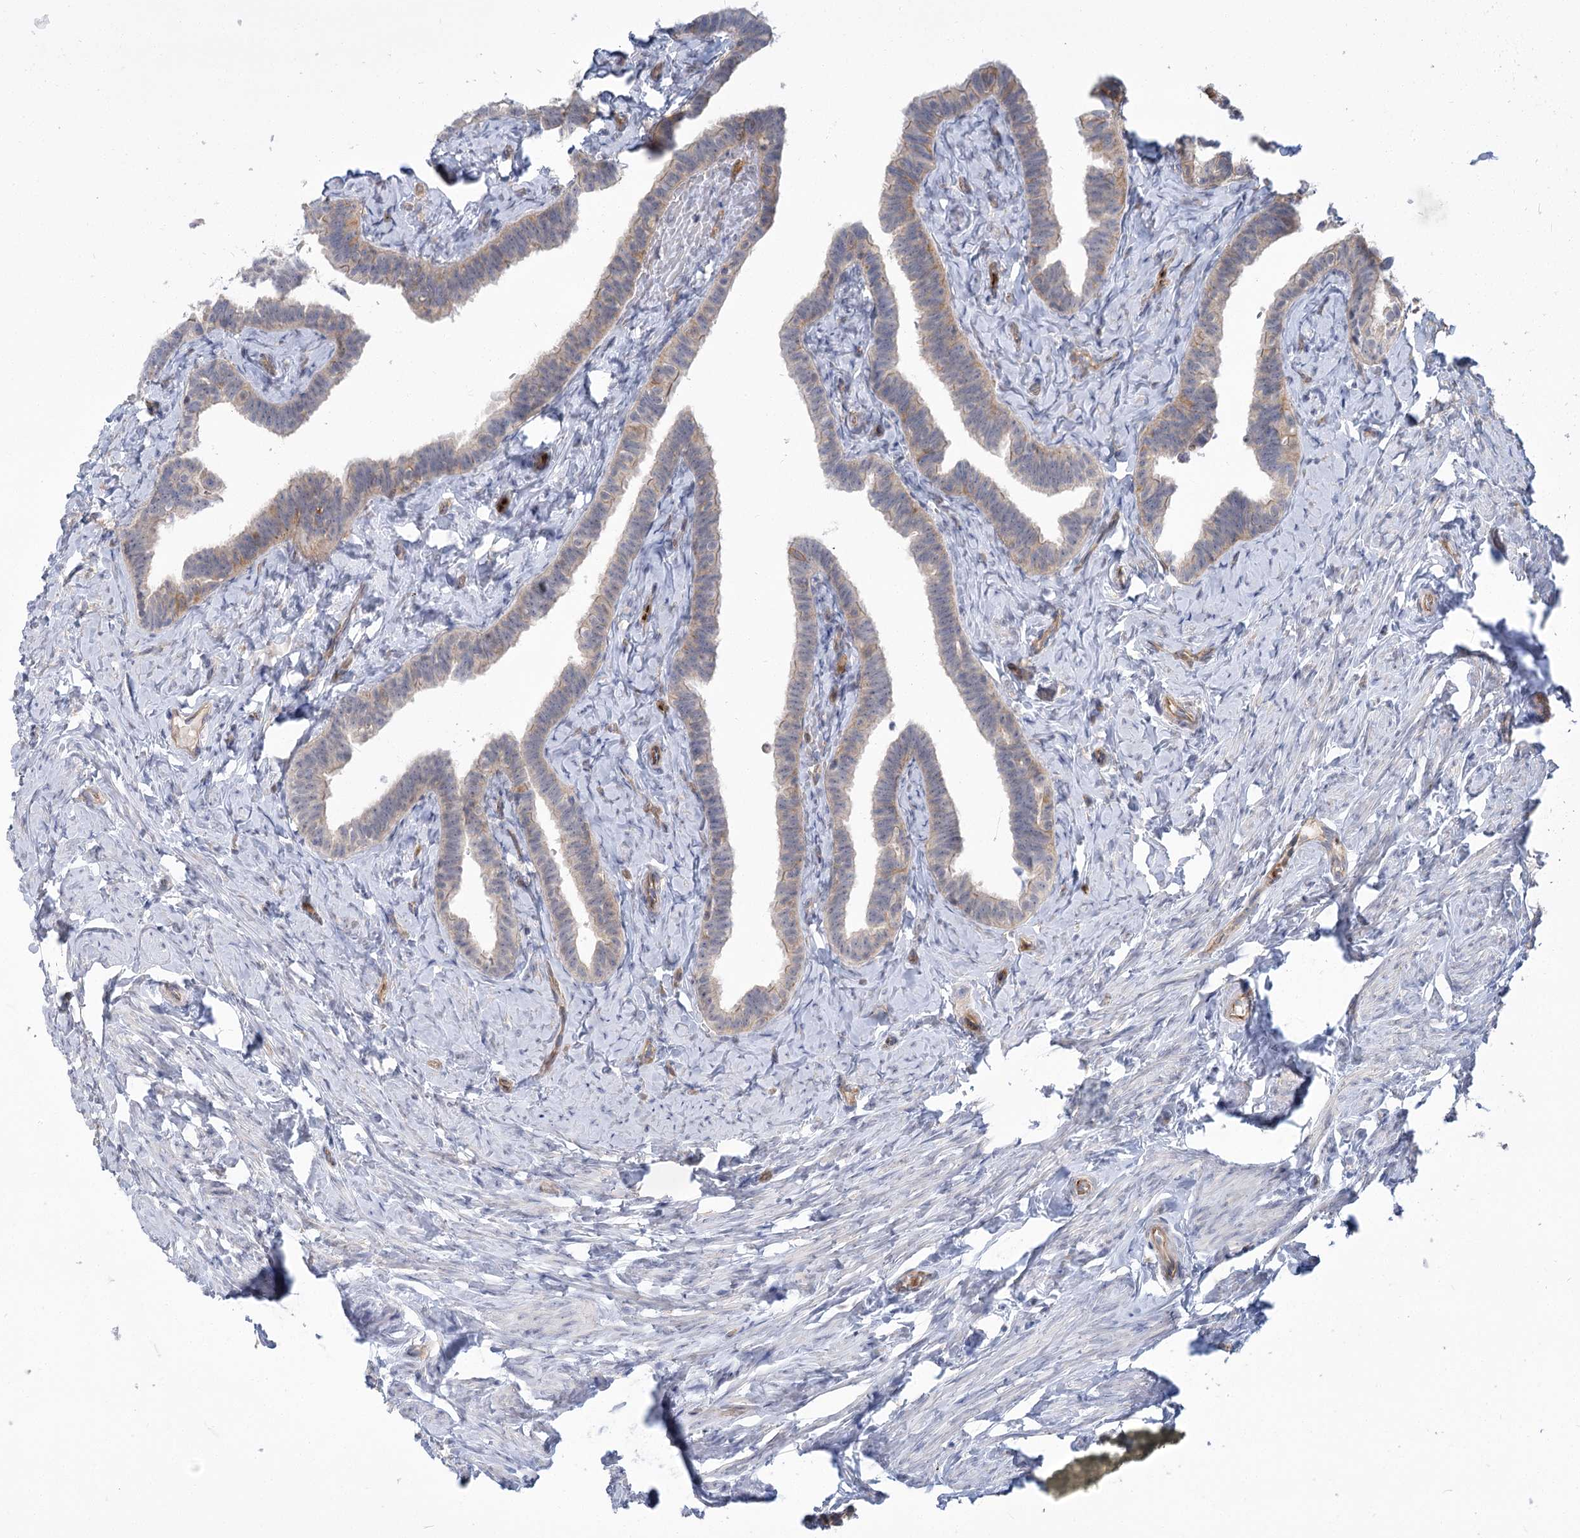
{"staining": {"intensity": "weak", "quantity": "25%-75%", "location": "cytoplasmic/membranous"}, "tissue": "fallopian tube", "cell_type": "Glandular cells", "image_type": "normal", "snomed": [{"axis": "morphology", "description": "Normal tissue, NOS"}, {"axis": "topography", "description": "Fallopian tube"}], "caption": "The histopathology image displays immunohistochemical staining of benign fallopian tube. There is weak cytoplasmic/membranous expression is identified in about 25%-75% of glandular cells. (Stains: DAB (3,3'-diaminobenzidine) in brown, nuclei in blue, Microscopy: brightfield microscopy at high magnification).", "gene": "THAP6", "patient": {"sex": "female", "age": 39}}